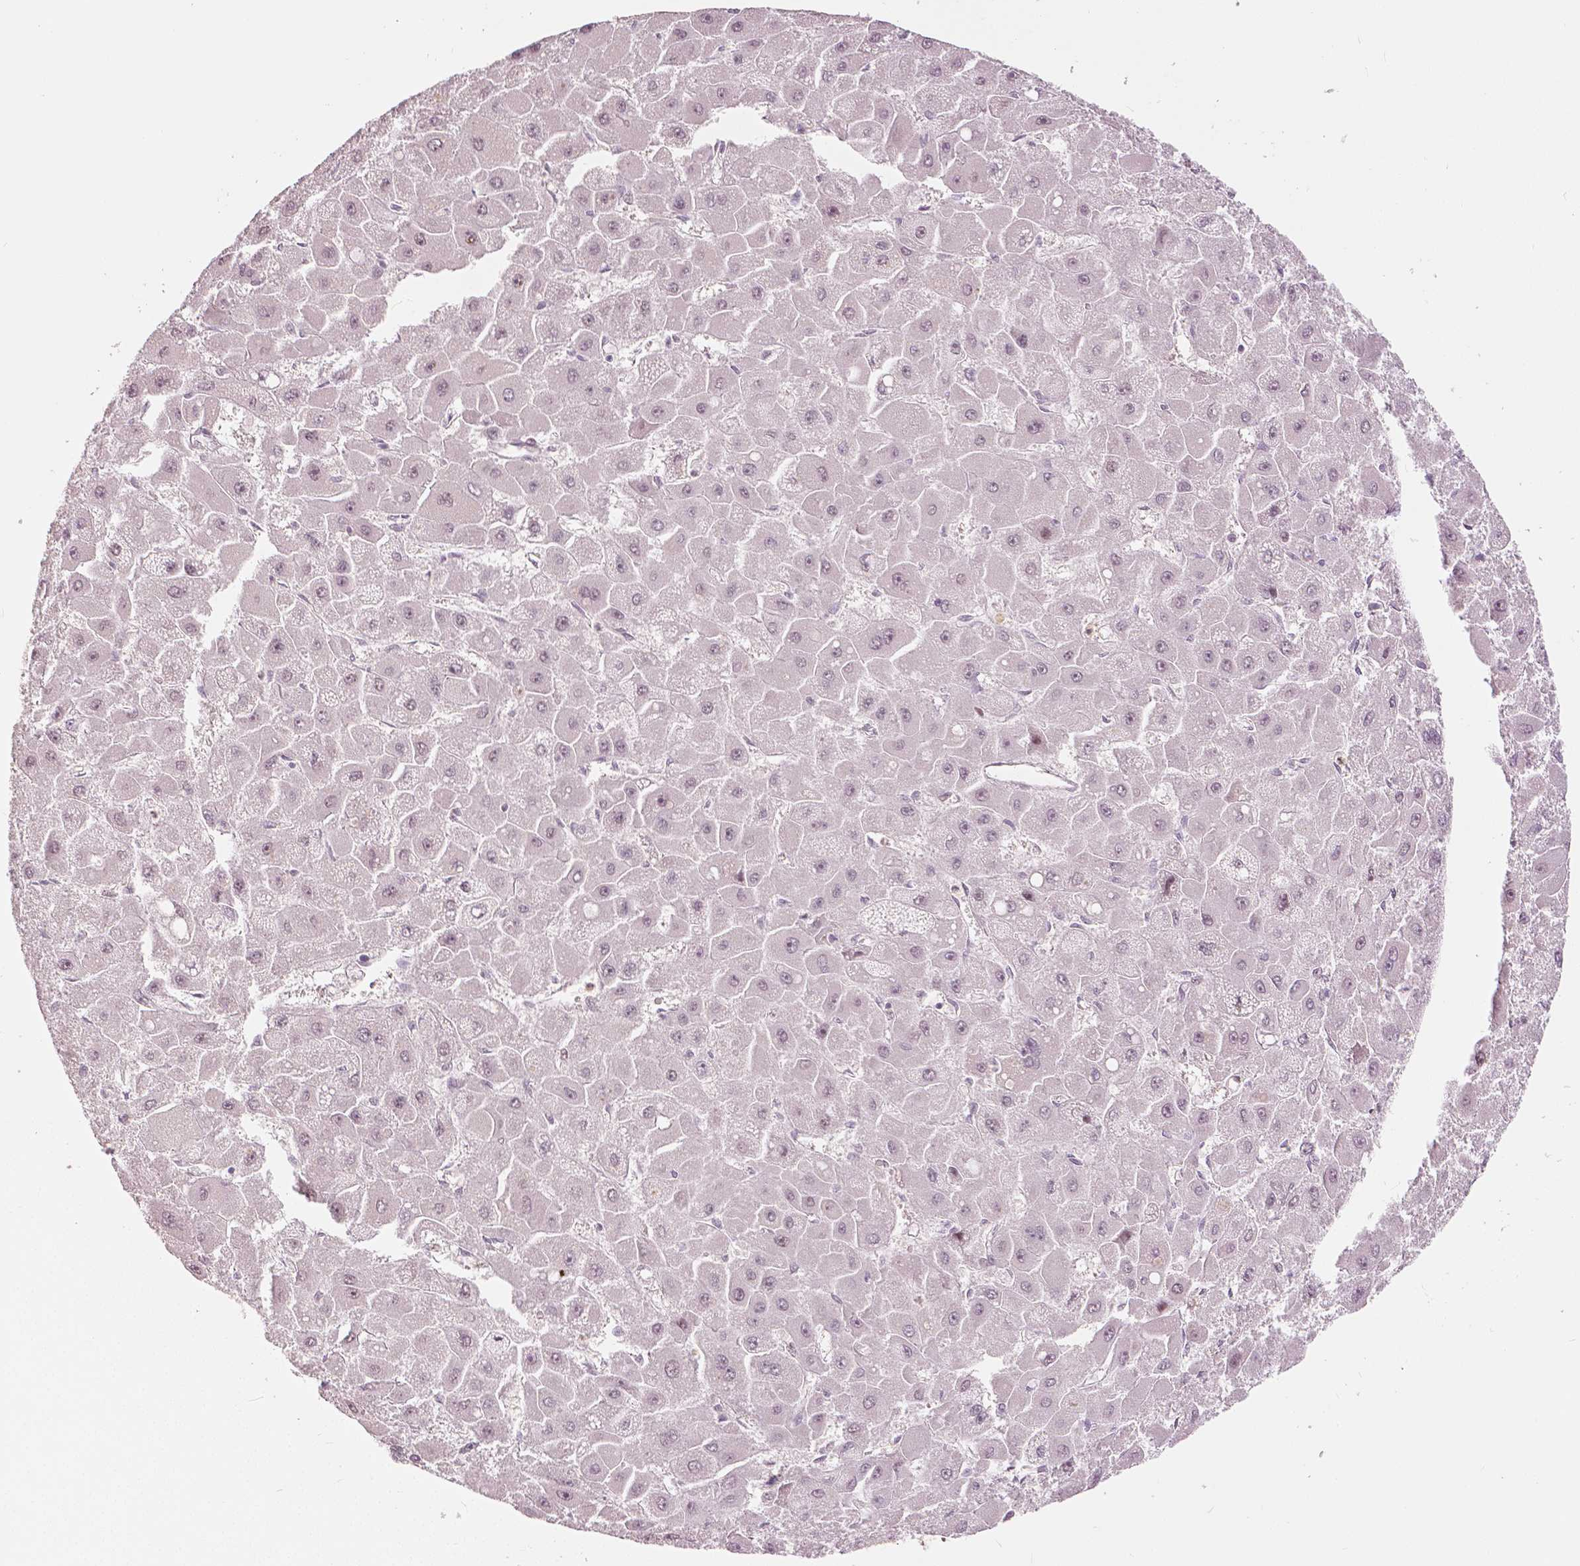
{"staining": {"intensity": "weak", "quantity": "25%-75%", "location": "nuclear"}, "tissue": "liver cancer", "cell_type": "Tumor cells", "image_type": "cancer", "snomed": [{"axis": "morphology", "description": "Carcinoma, Hepatocellular, NOS"}, {"axis": "topography", "description": "Liver"}], "caption": "Immunohistochemical staining of human hepatocellular carcinoma (liver) displays low levels of weak nuclear expression in about 25%-75% of tumor cells.", "gene": "NANOG", "patient": {"sex": "female", "age": 25}}